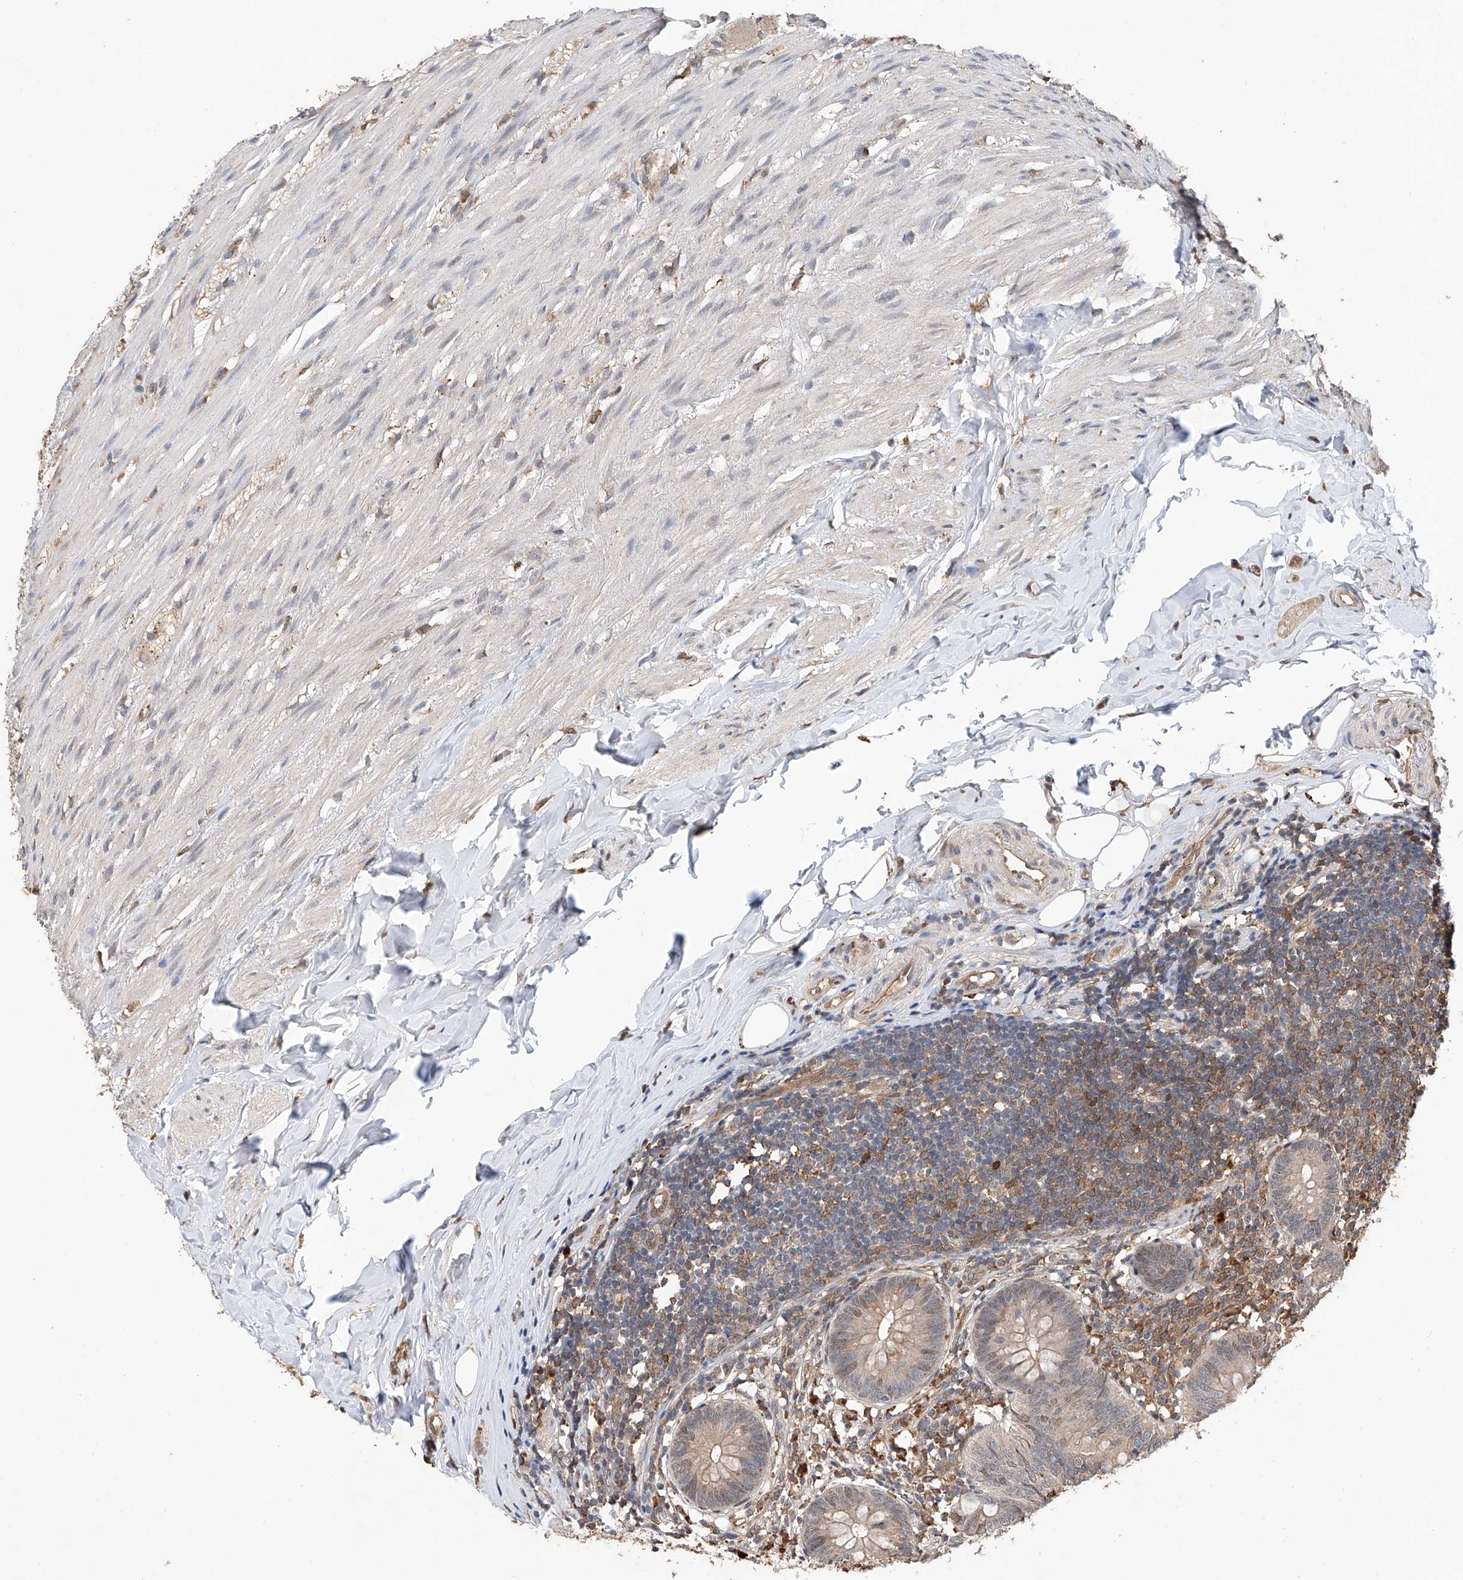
{"staining": {"intensity": "weak", "quantity": "<25%", "location": "cytoplasmic/membranous"}, "tissue": "appendix", "cell_type": "Glandular cells", "image_type": "normal", "snomed": [{"axis": "morphology", "description": "Normal tissue, NOS"}, {"axis": "topography", "description": "Appendix"}], "caption": "Immunohistochemistry micrograph of benign appendix: human appendix stained with DAB reveals no significant protein expression in glandular cells.", "gene": "RILPL2", "patient": {"sex": "female", "age": 62}}